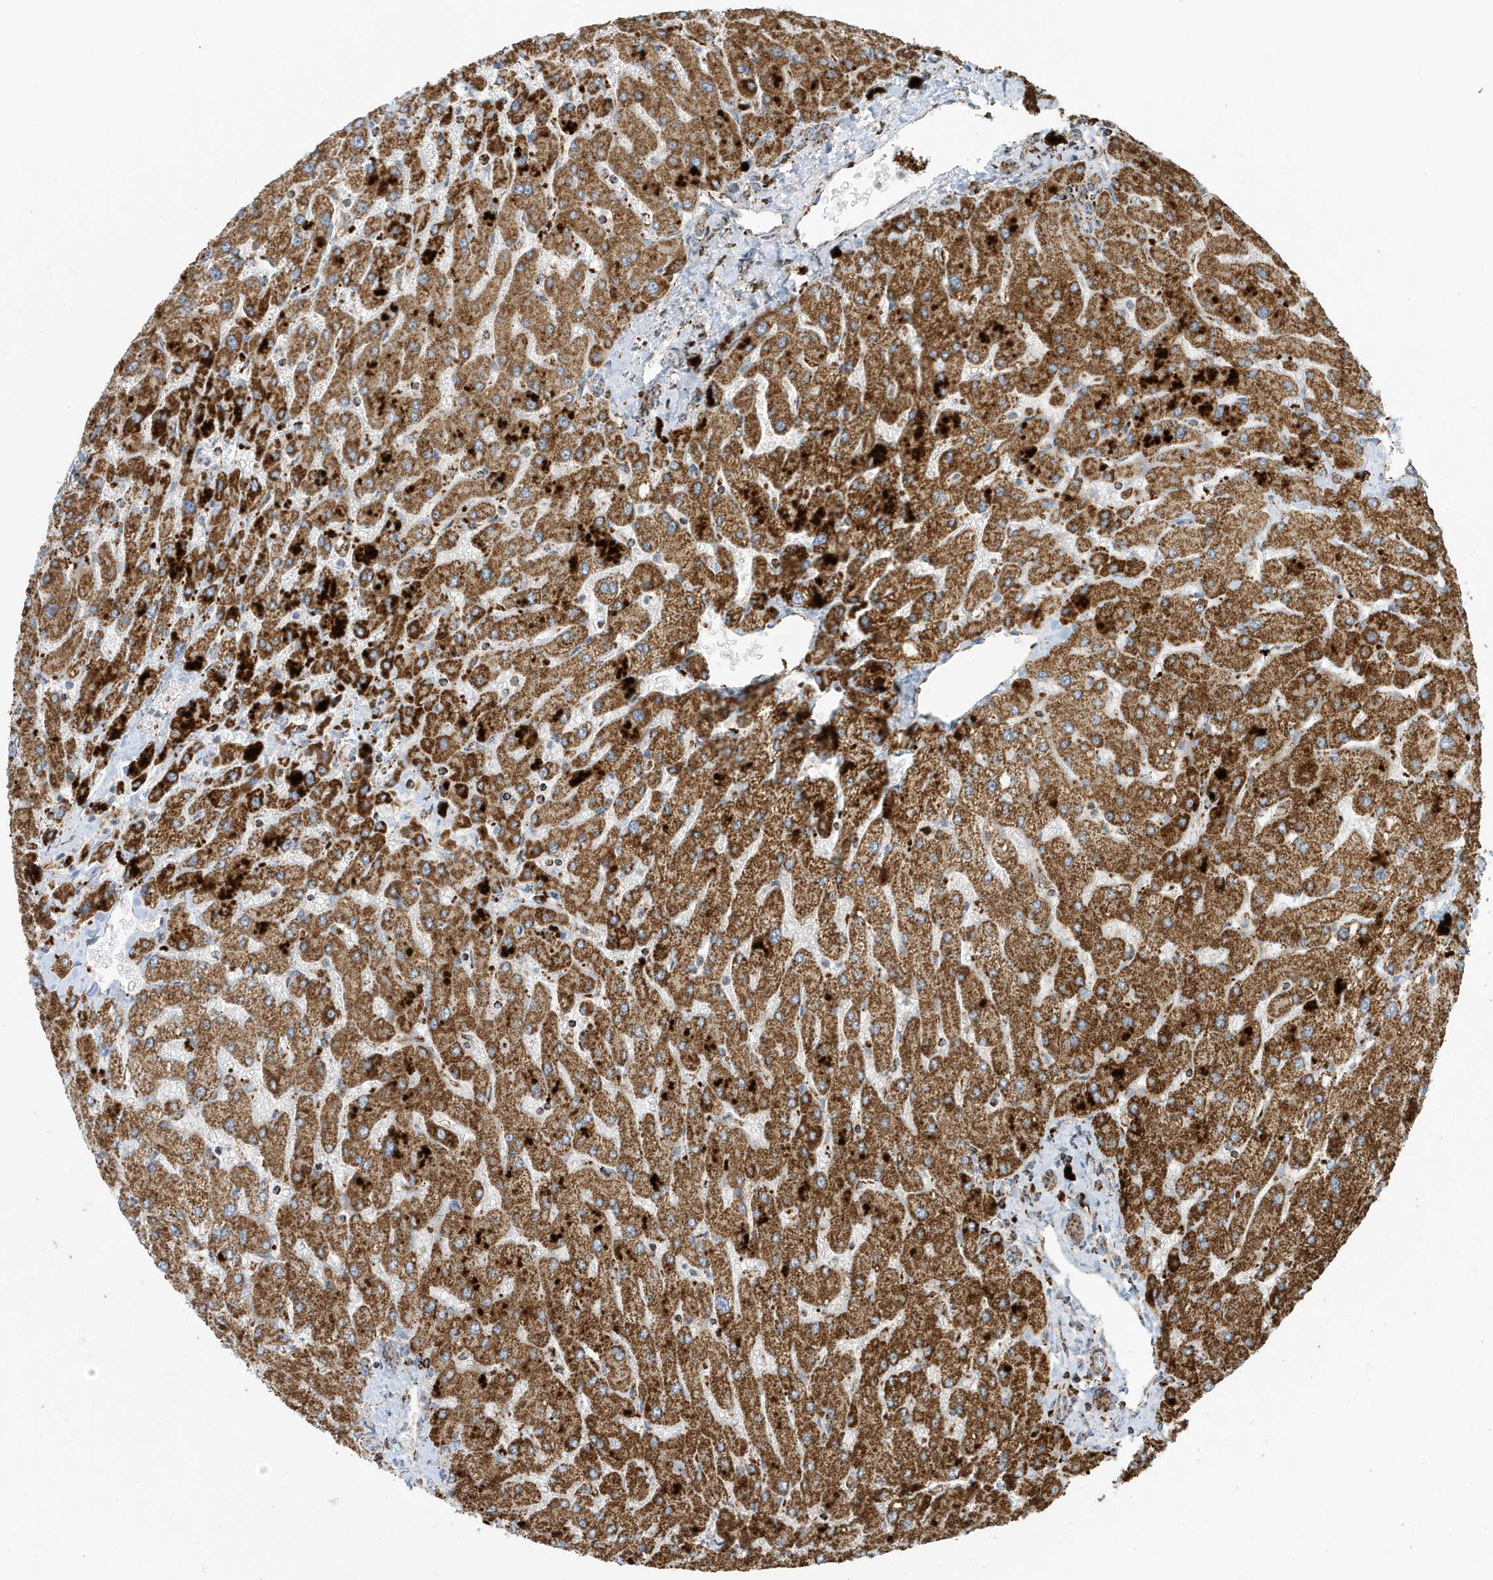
{"staining": {"intensity": "moderate", "quantity": ">75%", "location": "cytoplasmic/membranous"}, "tissue": "liver", "cell_type": "Cholangiocytes", "image_type": "normal", "snomed": [{"axis": "morphology", "description": "Normal tissue, NOS"}, {"axis": "topography", "description": "Liver"}], "caption": "This photomicrograph shows immunohistochemistry (IHC) staining of unremarkable liver, with medium moderate cytoplasmic/membranous positivity in approximately >75% of cholangiocytes.", "gene": "ATP5ME", "patient": {"sex": "male", "age": 55}}